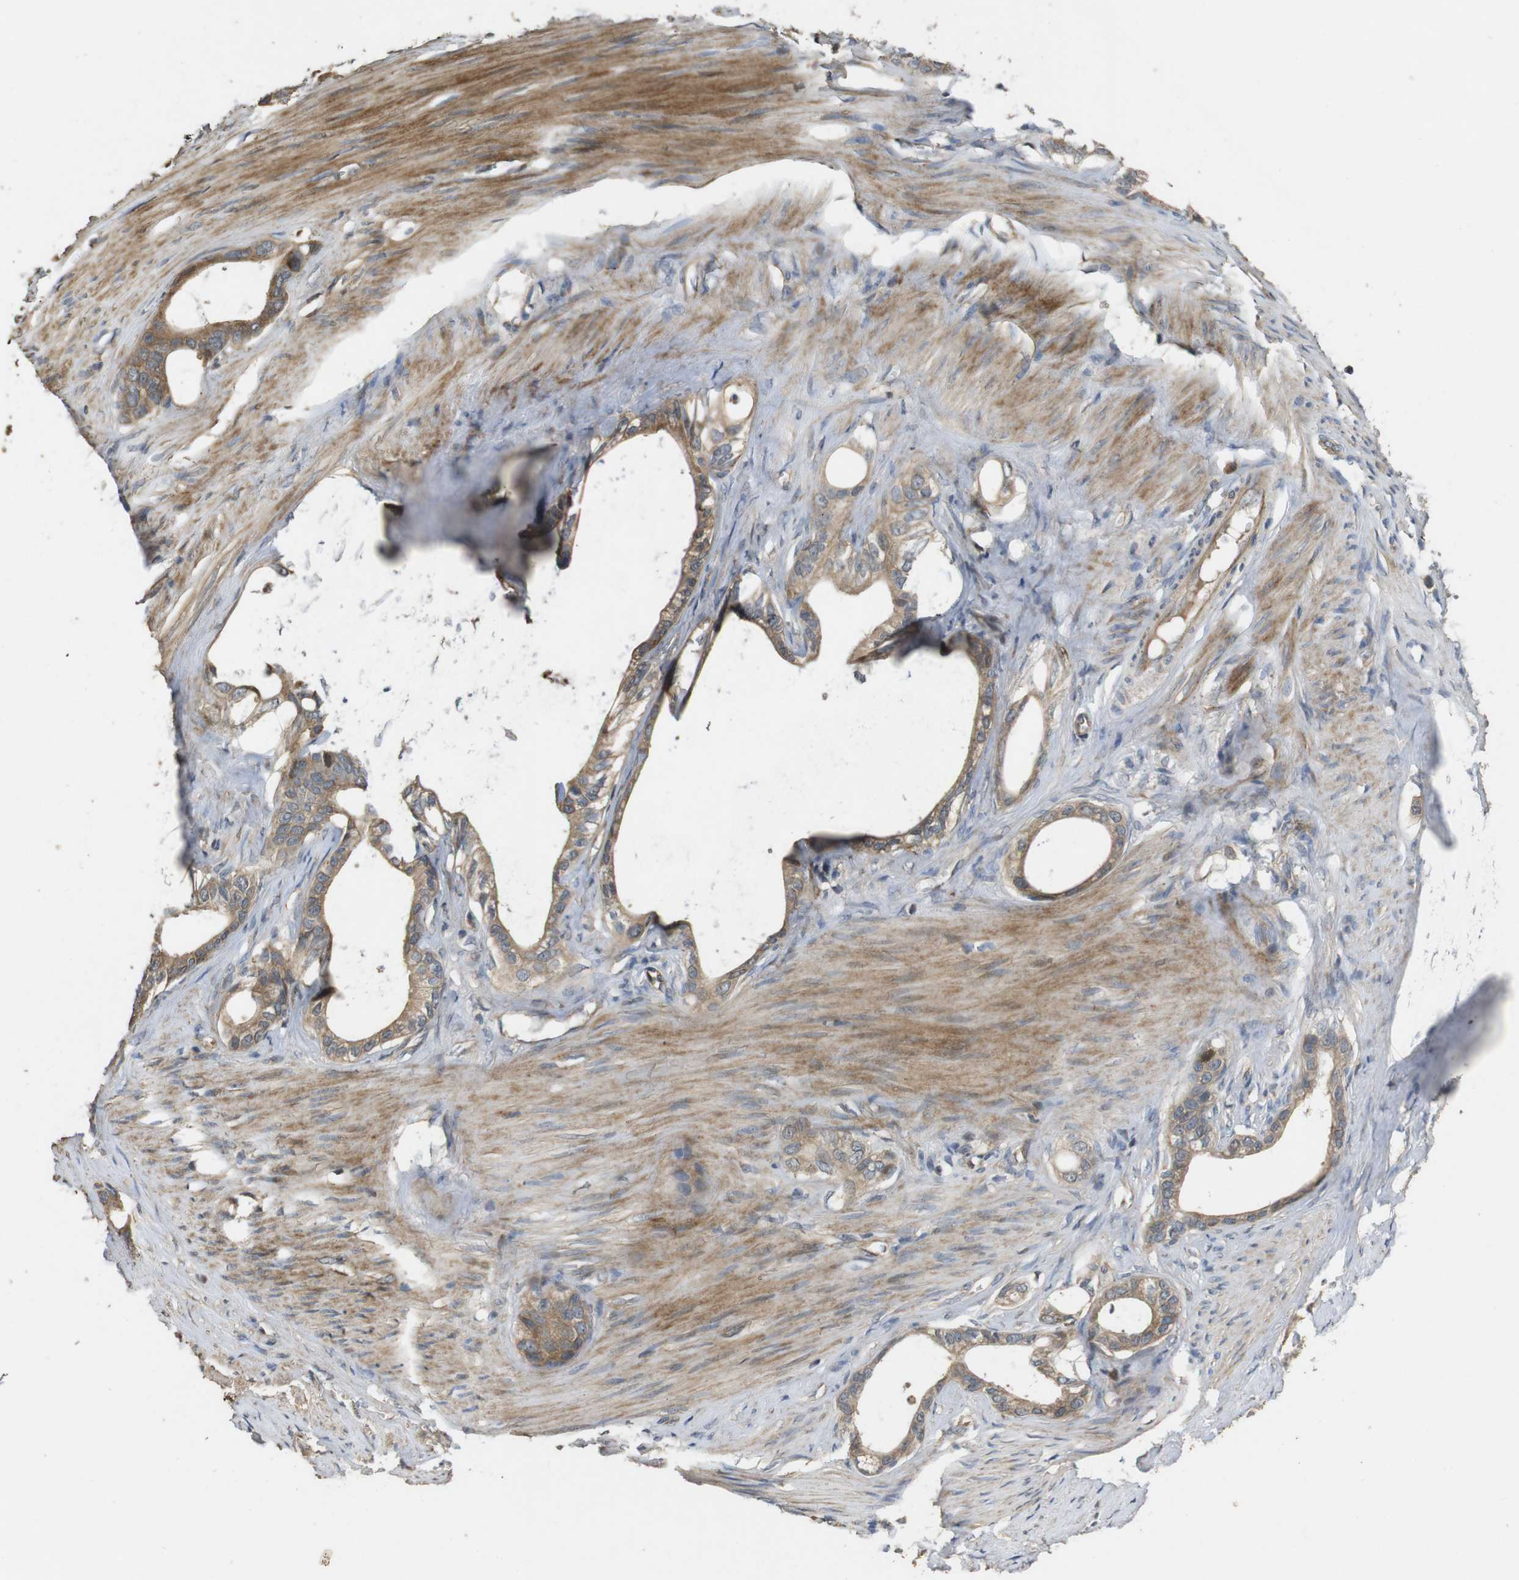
{"staining": {"intensity": "moderate", "quantity": ">75%", "location": "cytoplasmic/membranous"}, "tissue": "stomach cancer", "cell_type": "Tumor cells", "image_type": "cancer", "snomed": [{"axis": "morphology", "description": "Adenocarcinoma, NOS"}, {"axis": "topography", "description": "Stomach"}], "caption": "Immunohistochemistry (DAB (3,3'-diaminobenzidine)) staining of stomach cancer (adenocarcinoma) exhibits moderate cytoplasmic/membranous protein expression in approximately >75% of tumor cells. (Brightfield microscopy of DAB IHC at high magnification).", "gene": "PCDHB10", "patient": {"sex": "female", "age": 75}}